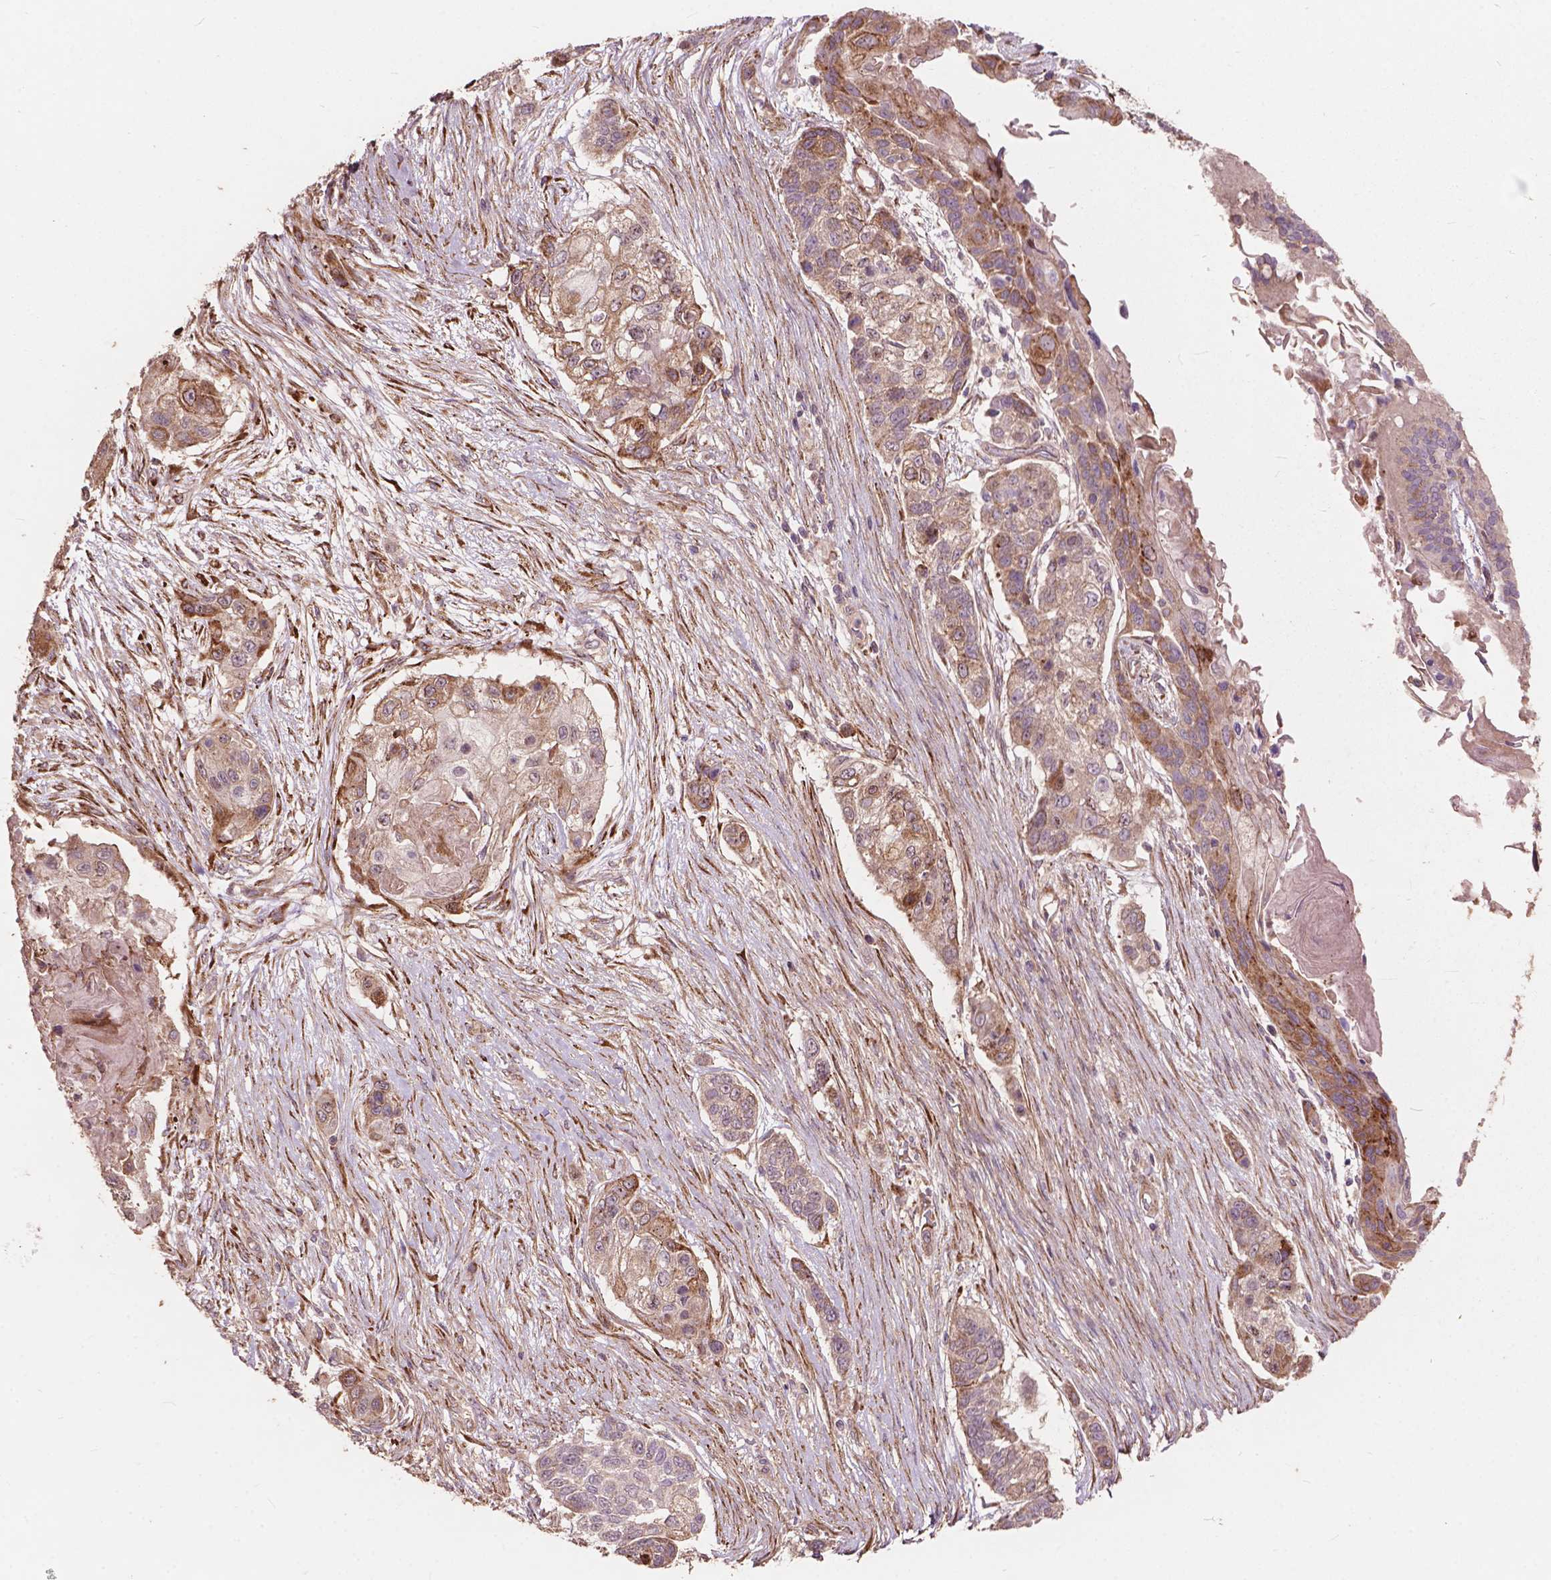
{"staining": {"intensity": "moderate", "quantity": "25%-75%", "location": "cytoplasmic/membranous"}, "tissue": "lung cancer", "cell_type": "Tumor cells", "image_type": "cancer", "snomed": [{"axis": "morphology", "description": "Squamous cell carcinoma, NOS"}, {"axis": "topography", "description": "Lung"}], "caption": "Approximately 25%-75% of tumor cells in squamous cell carcinoma (lung) demonstrate moderate cytoplasmic/membranous protein positivity as visualized by brown immunohistochemical staining.", "gene": "FNIP1", "patient": {"sex": "male", "age": 69}}